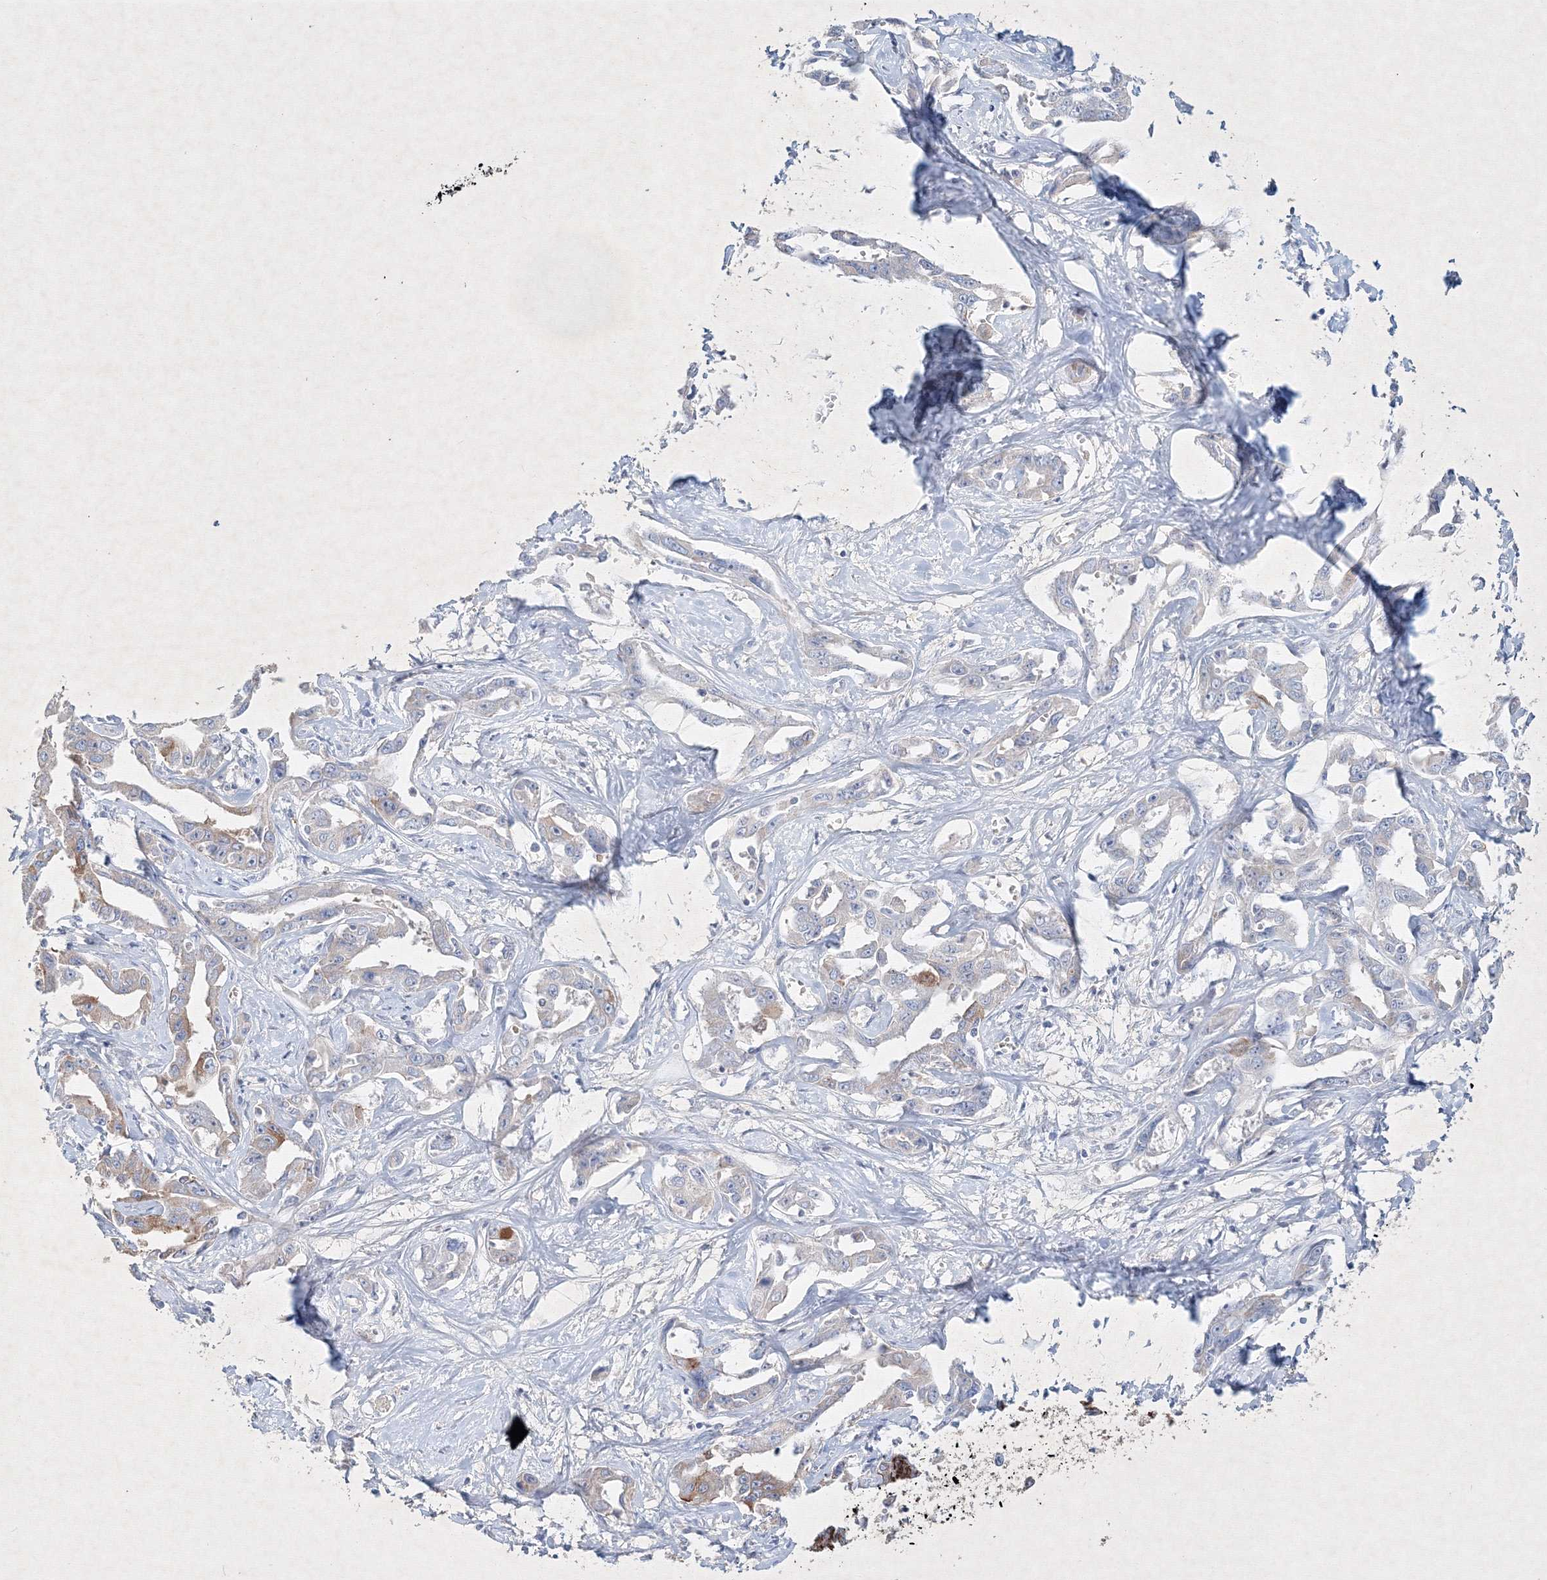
{"staining": {"intensity": "weak", "quantity": "<25%", "location": "cytoplasmic/membranous"}, "tissue": "liver cancer", "cell_type": "Tumor cells", "image_type": "cancer", "snomed": [{"axis": "morphology", "description": "Cholangiocarcinoma"}, {"axis": "topography", "description": "Liver"}], "caption": "Immunohistochemistry of human liver cholangiocarcinoma shows no staining in tumor cells.", "gene": "CXXC4", "patient": {"sex": "male", "age": 59}}